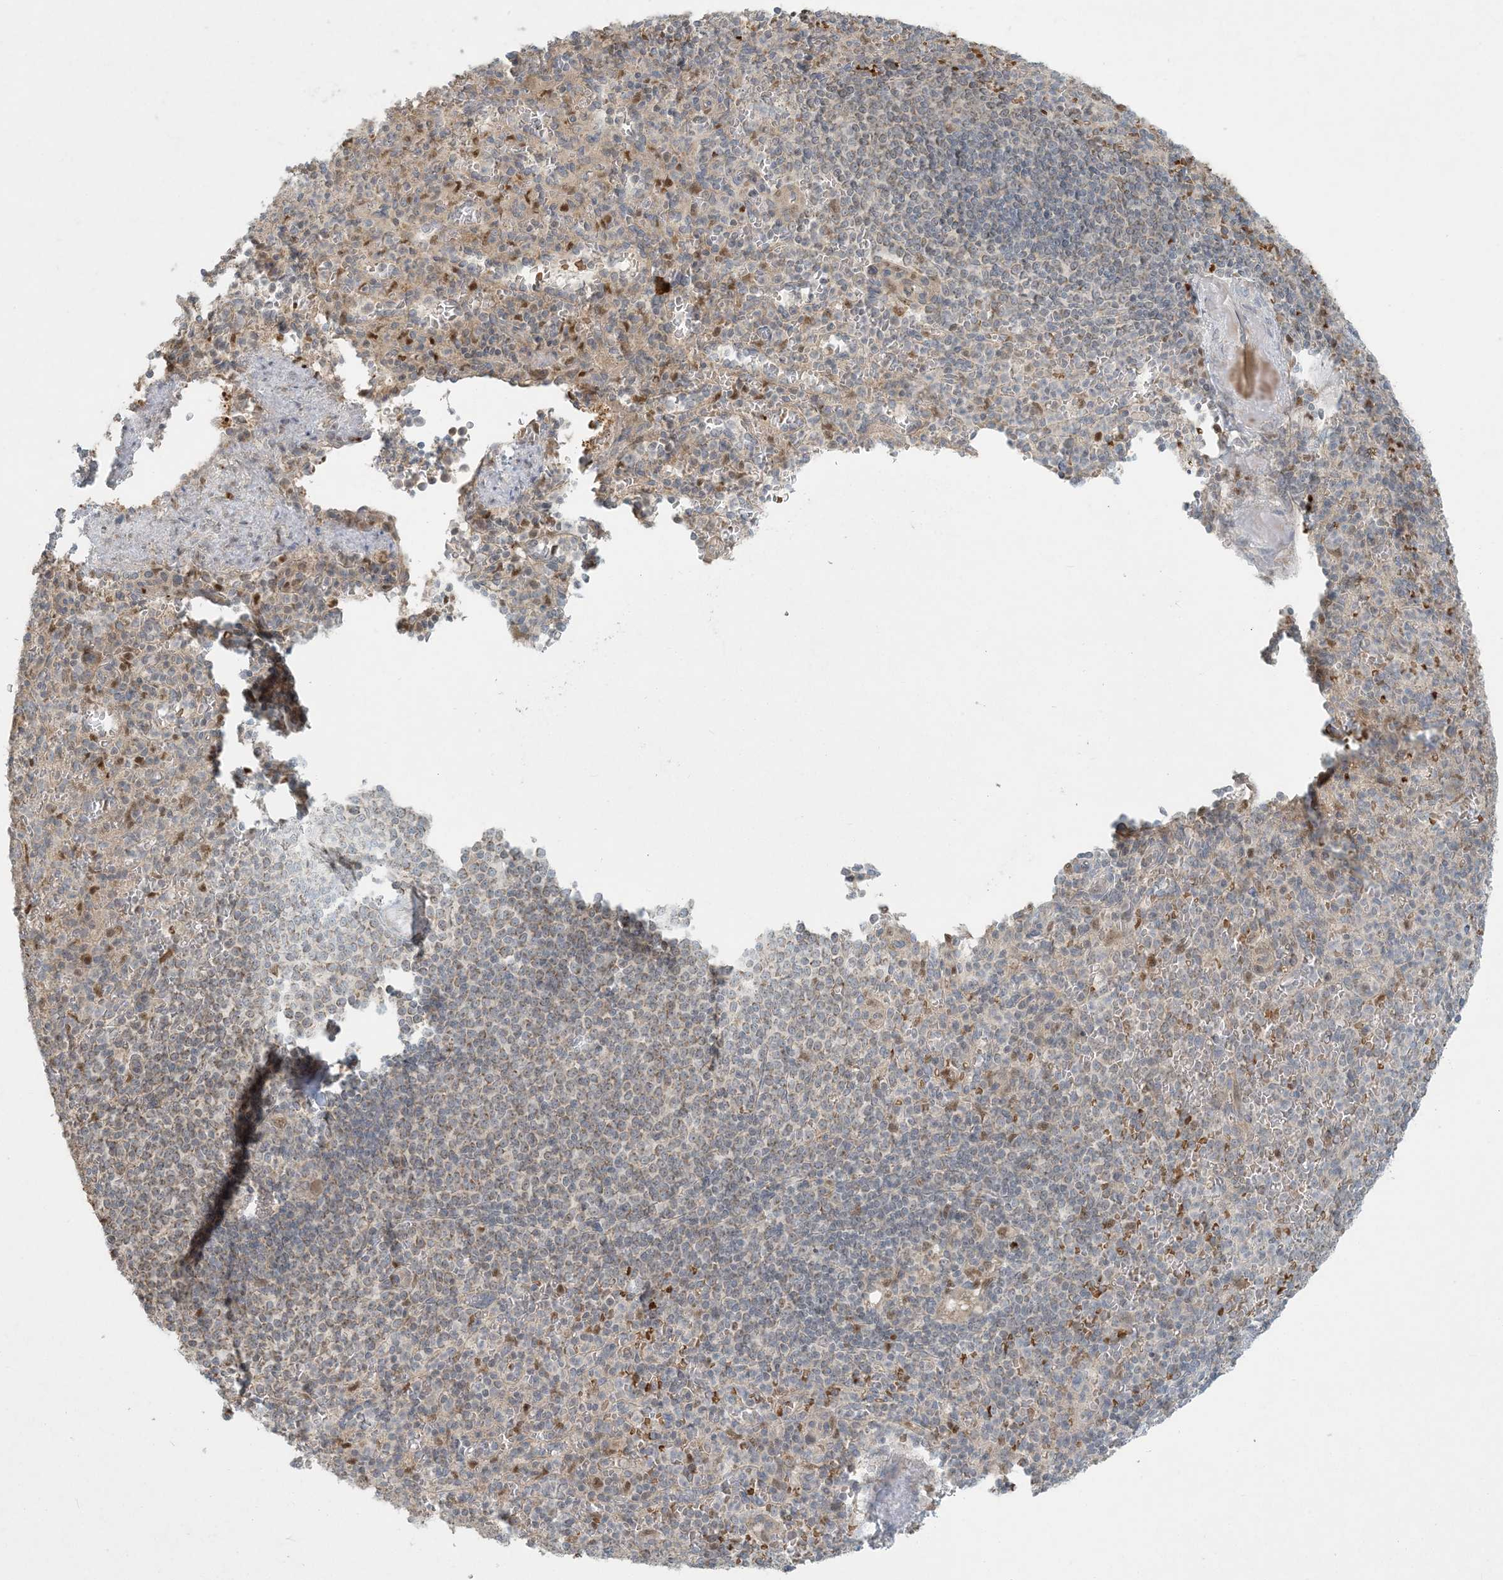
{"staining": {"intensity": "moderate", "quantity": "<25%", "location": "cytoplasmic/membranous"}, "tissue": "spleen", "cell_type": "Cells in red pulp", "image_type": "normal", "snomed": [{"axis": "morphology", "description": "Normal tissue, NOS"}, {"axis": "topography", "description": "Spleen"}], "caption": "The micrograph exhibits a brown stain indicating the presence of a protein in the cytoplasmic/membranous of cells in red pulp in spleen. The protein is stained brown, and the nuclei are stained in blue (DAB (3,3'-diaminobenzidine) IHC with brightfield microscopy, high magnification).", "gene": "CTDNEP1", "patient": {"sex": "female", "age": 74}}